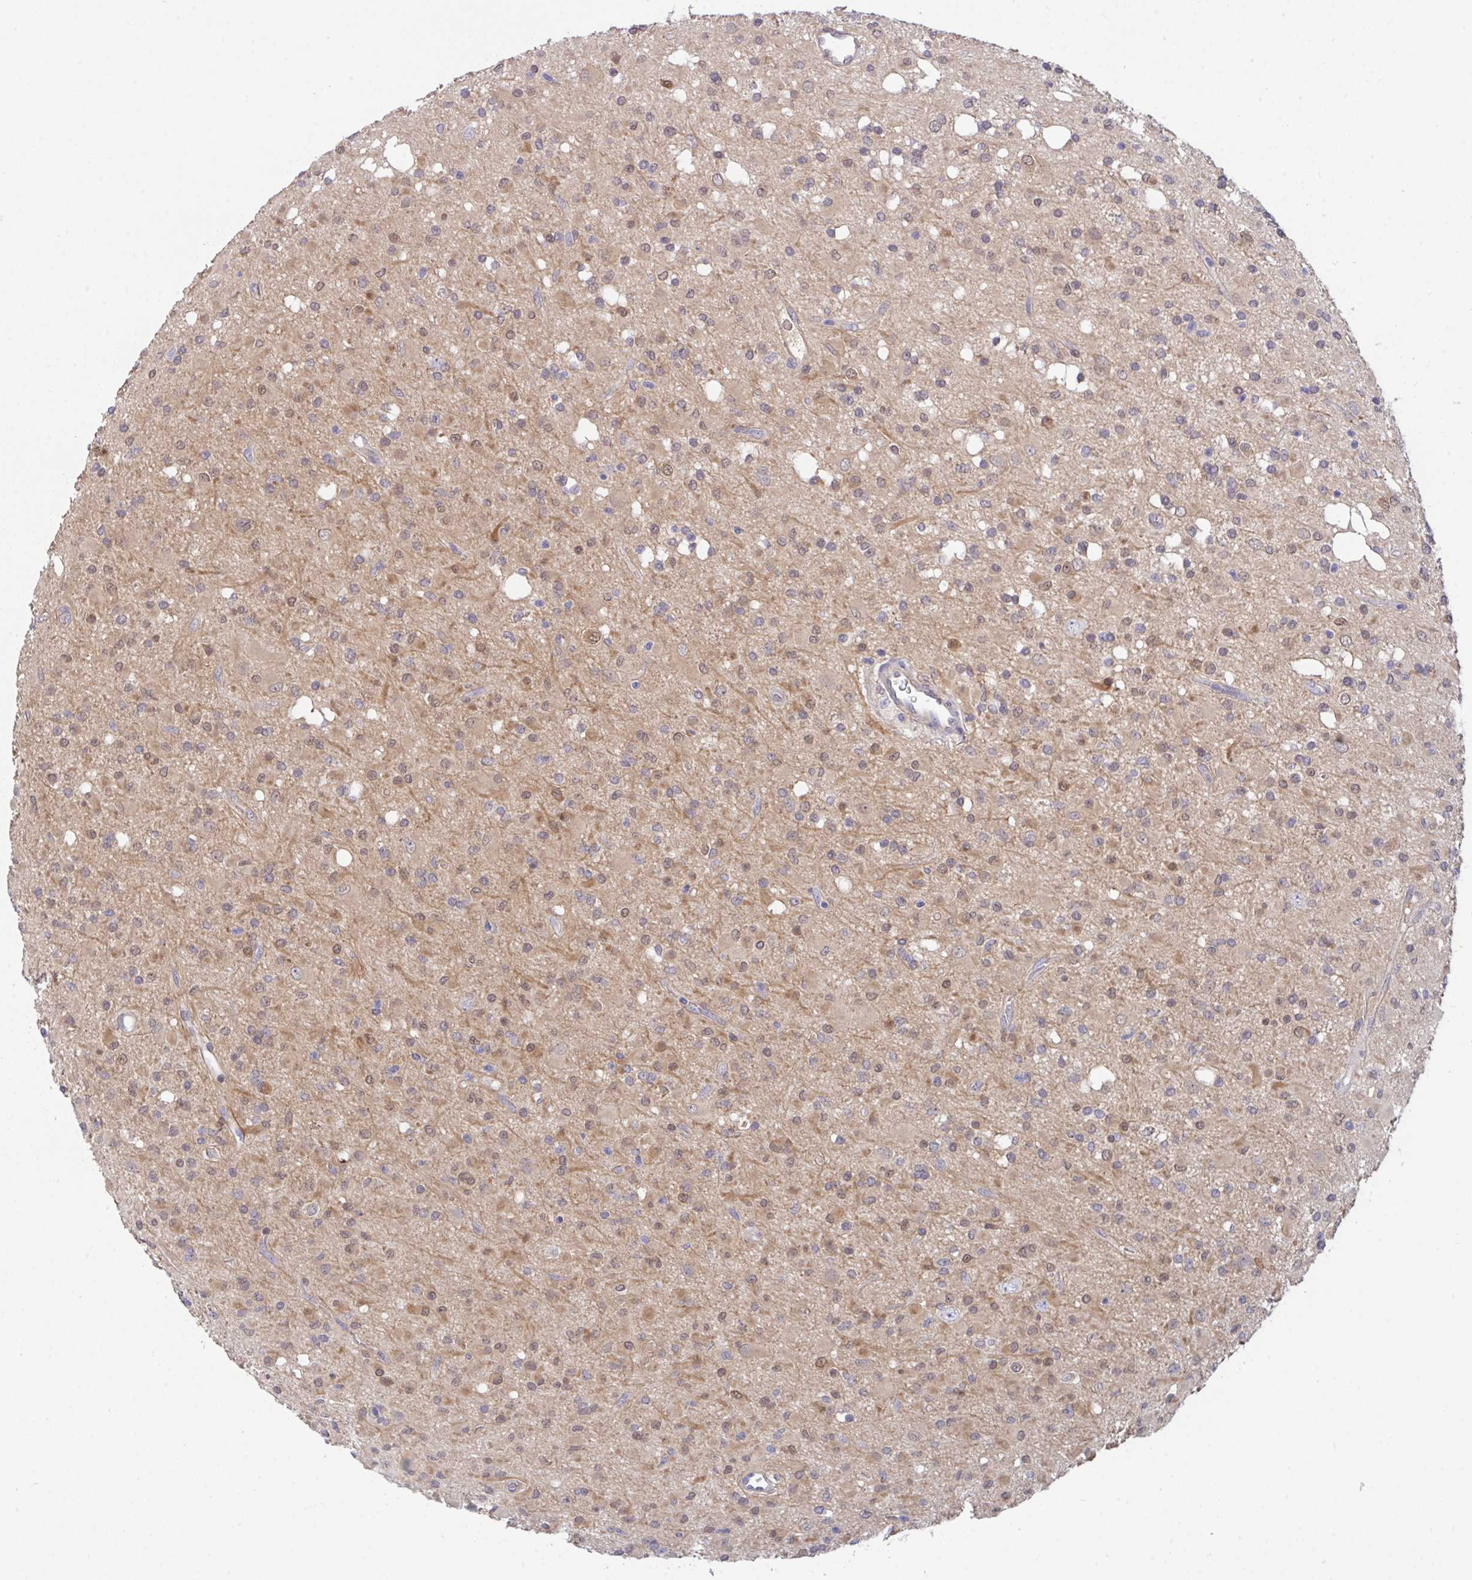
{"staining": {"intensity": "moderate", "quantity": "25%-75%", "location": "cytoplasmic/membranous,nuclear"}, "tissue": "glioma", "cell_type": "Tumor cells", "image_type": "cancer", "snomed": [{"axis": "morphology", "description": "Glioma, malignant, Low grade"}, {"axis": "topography", "description": "Brain"}], "caption": "Brown immunohistochemical staining in human glioma demonstrates moderate cytoplasmic/membranous and nuclear expression in approximately 25%-75% of tumor cells. The staining was performed using DAB (3,3'-diaminobenzidine) to visualize the protein expression in brown, while the nuclei were stained in blue with hematoxylin (Magnification: 20x).", "gene": "L3HYPDH", "patient": {"sex": "female", "age": 33}}